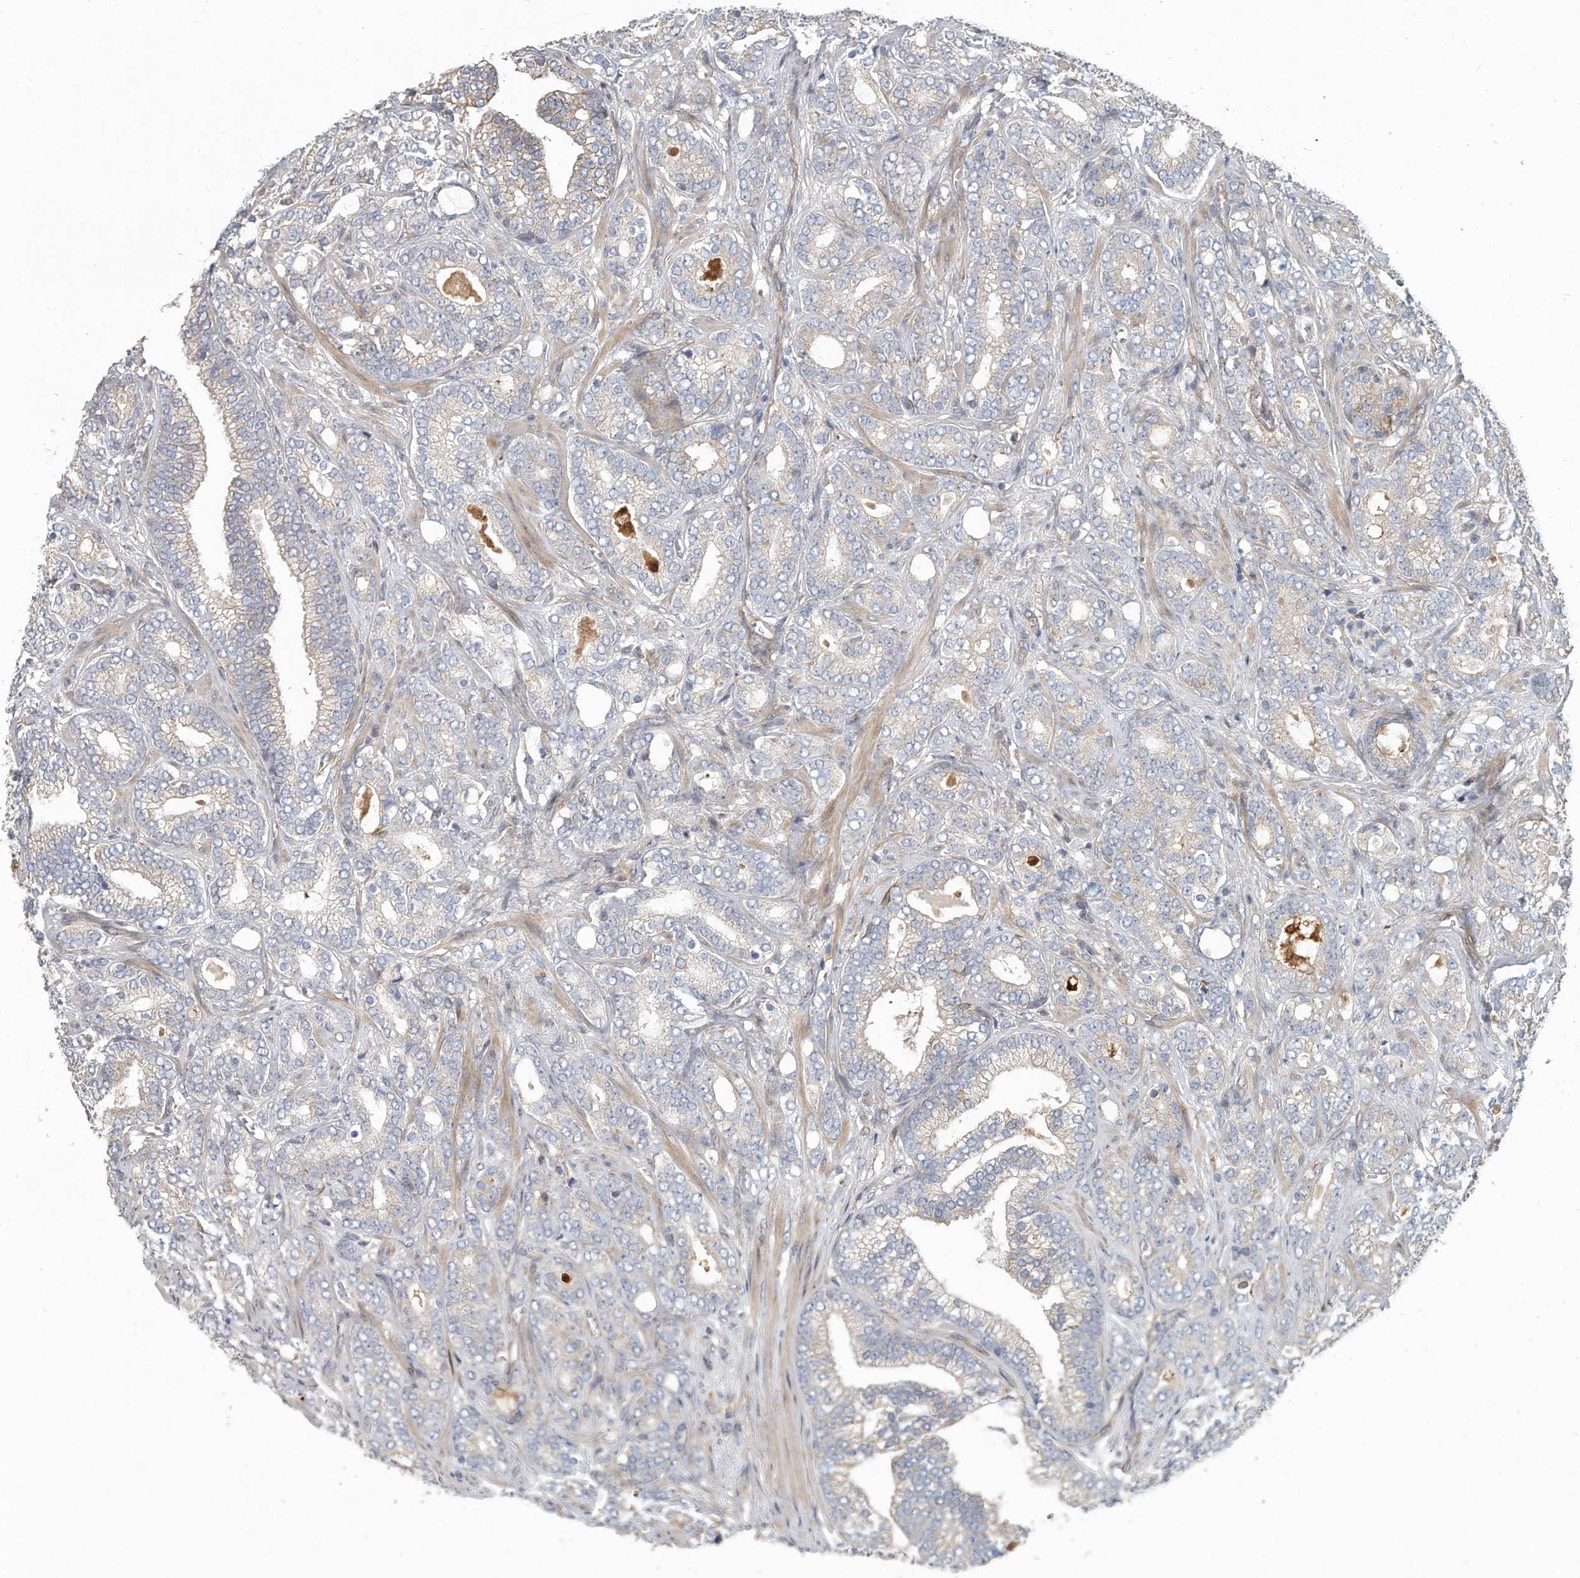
{"staining": {"intensity": "weak", "quantity": "25%-75%", "location": "cytoplasmic/membranous"}, "tissue": "prostate cancer", "cell_type": "Tumor cells", "image_type": "cancer", "snomed": [{"axis": "morphology", "description": "Adenocarcinoma, High grade"}, {"axis": "topography", "description": "Prostate and seminal vesicle, NOS"}], "caption": "Immunohistochemical staining of human adenocarcinoma (high-grade) (prostate) shows low levels of weak cytoplasmic/membranous protein staining in about 25%-75% of tumor cells.", "gene": "PCDH8", "patient": {"sex": "male", "age": 67}}